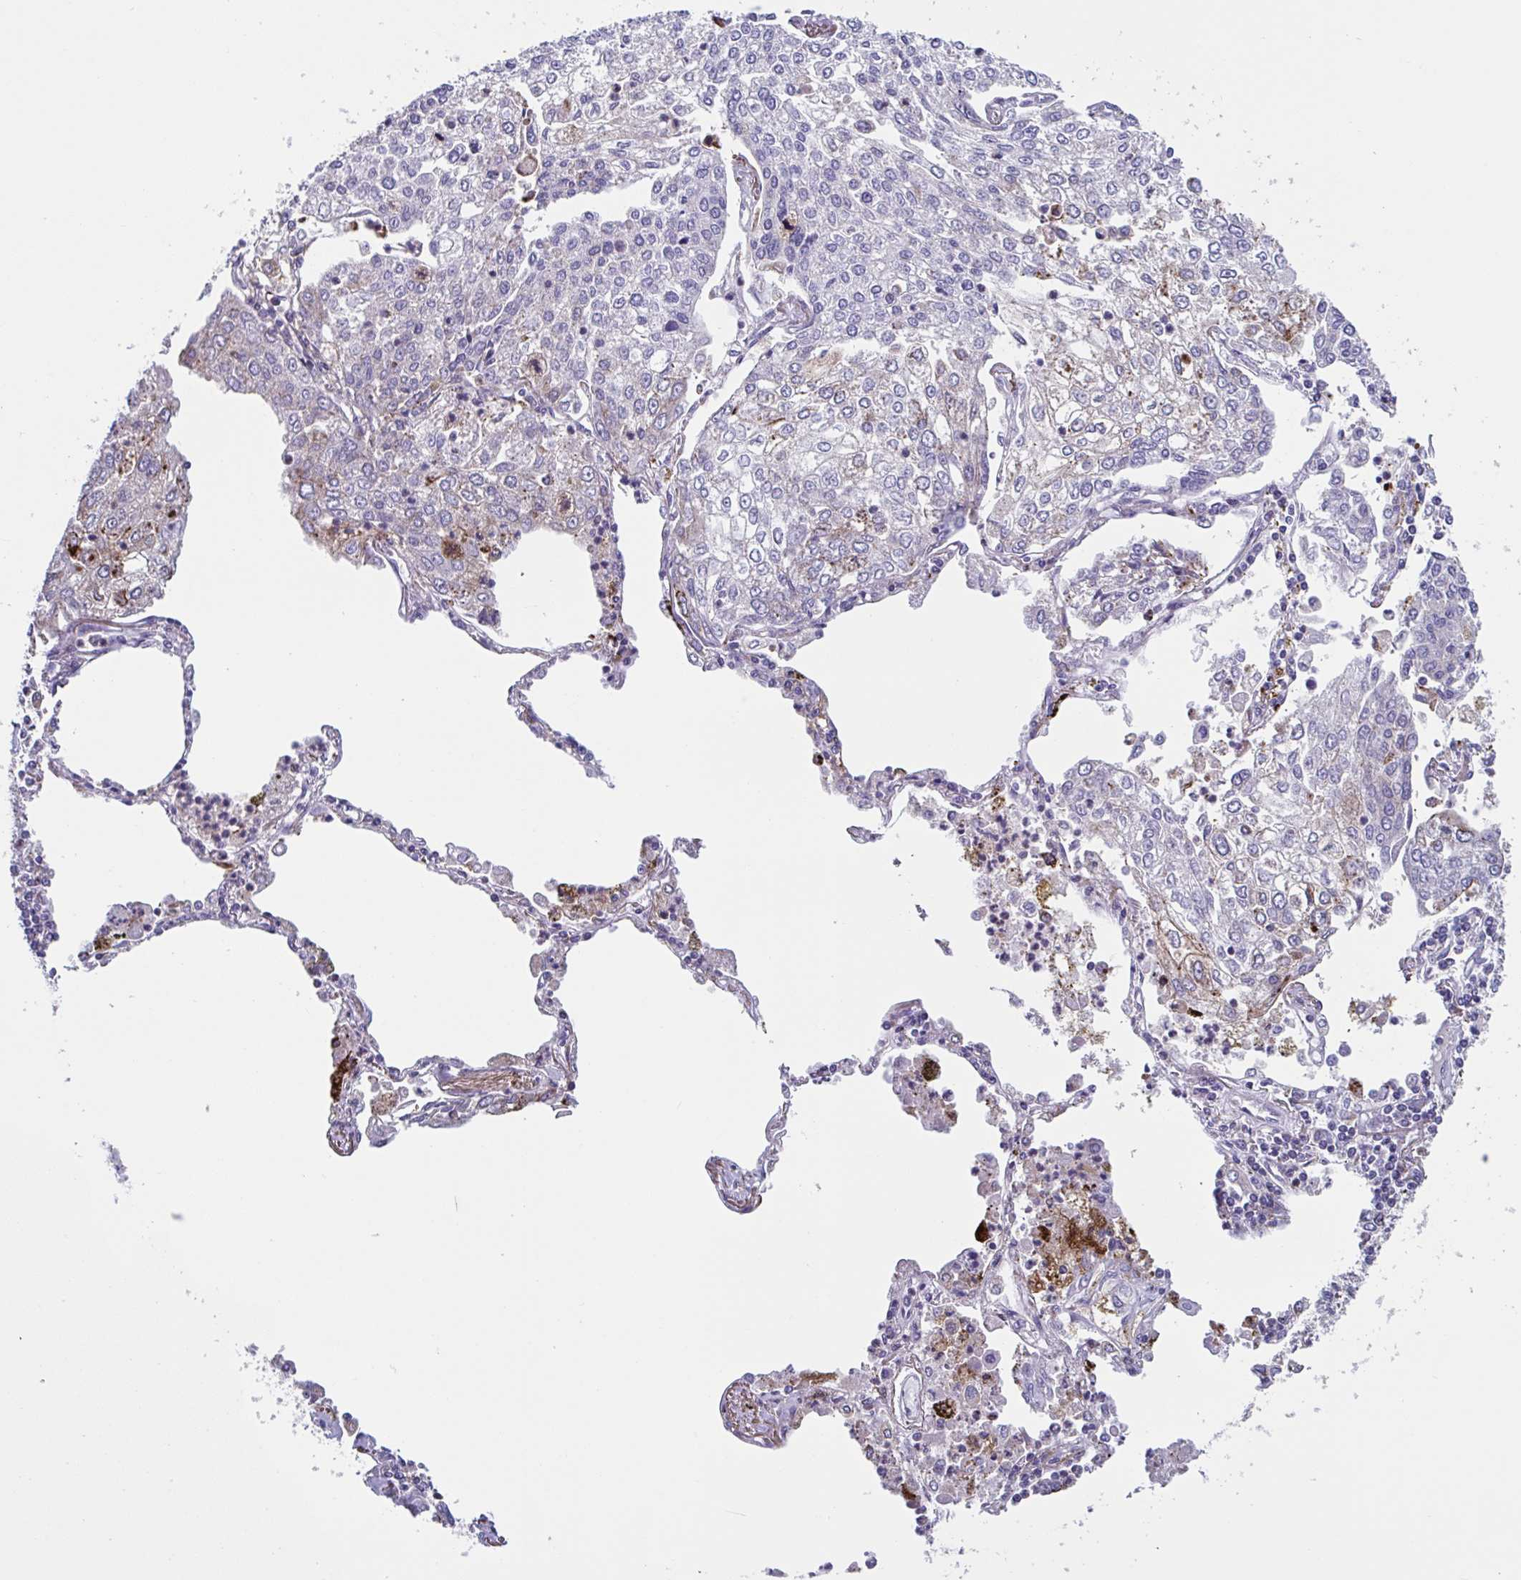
{"staining": {"intensity": "negative", "quantity": "none", "location": "none"}, "tissue": "lung cancer", "cell_type": "Tumor cells", "image_type": "cancer", "snomed": [{"axis": "morphology", "description": "Squamous cell carcinoma, NOS"}, {"axis": "topography", "description": "Lung"}], "caption": "There is no significant positivity in tumor cells of lung cancer (squamous cell carcinoma).", "gene": "RFK", "patient": {"sex": "male", "age": 74}}